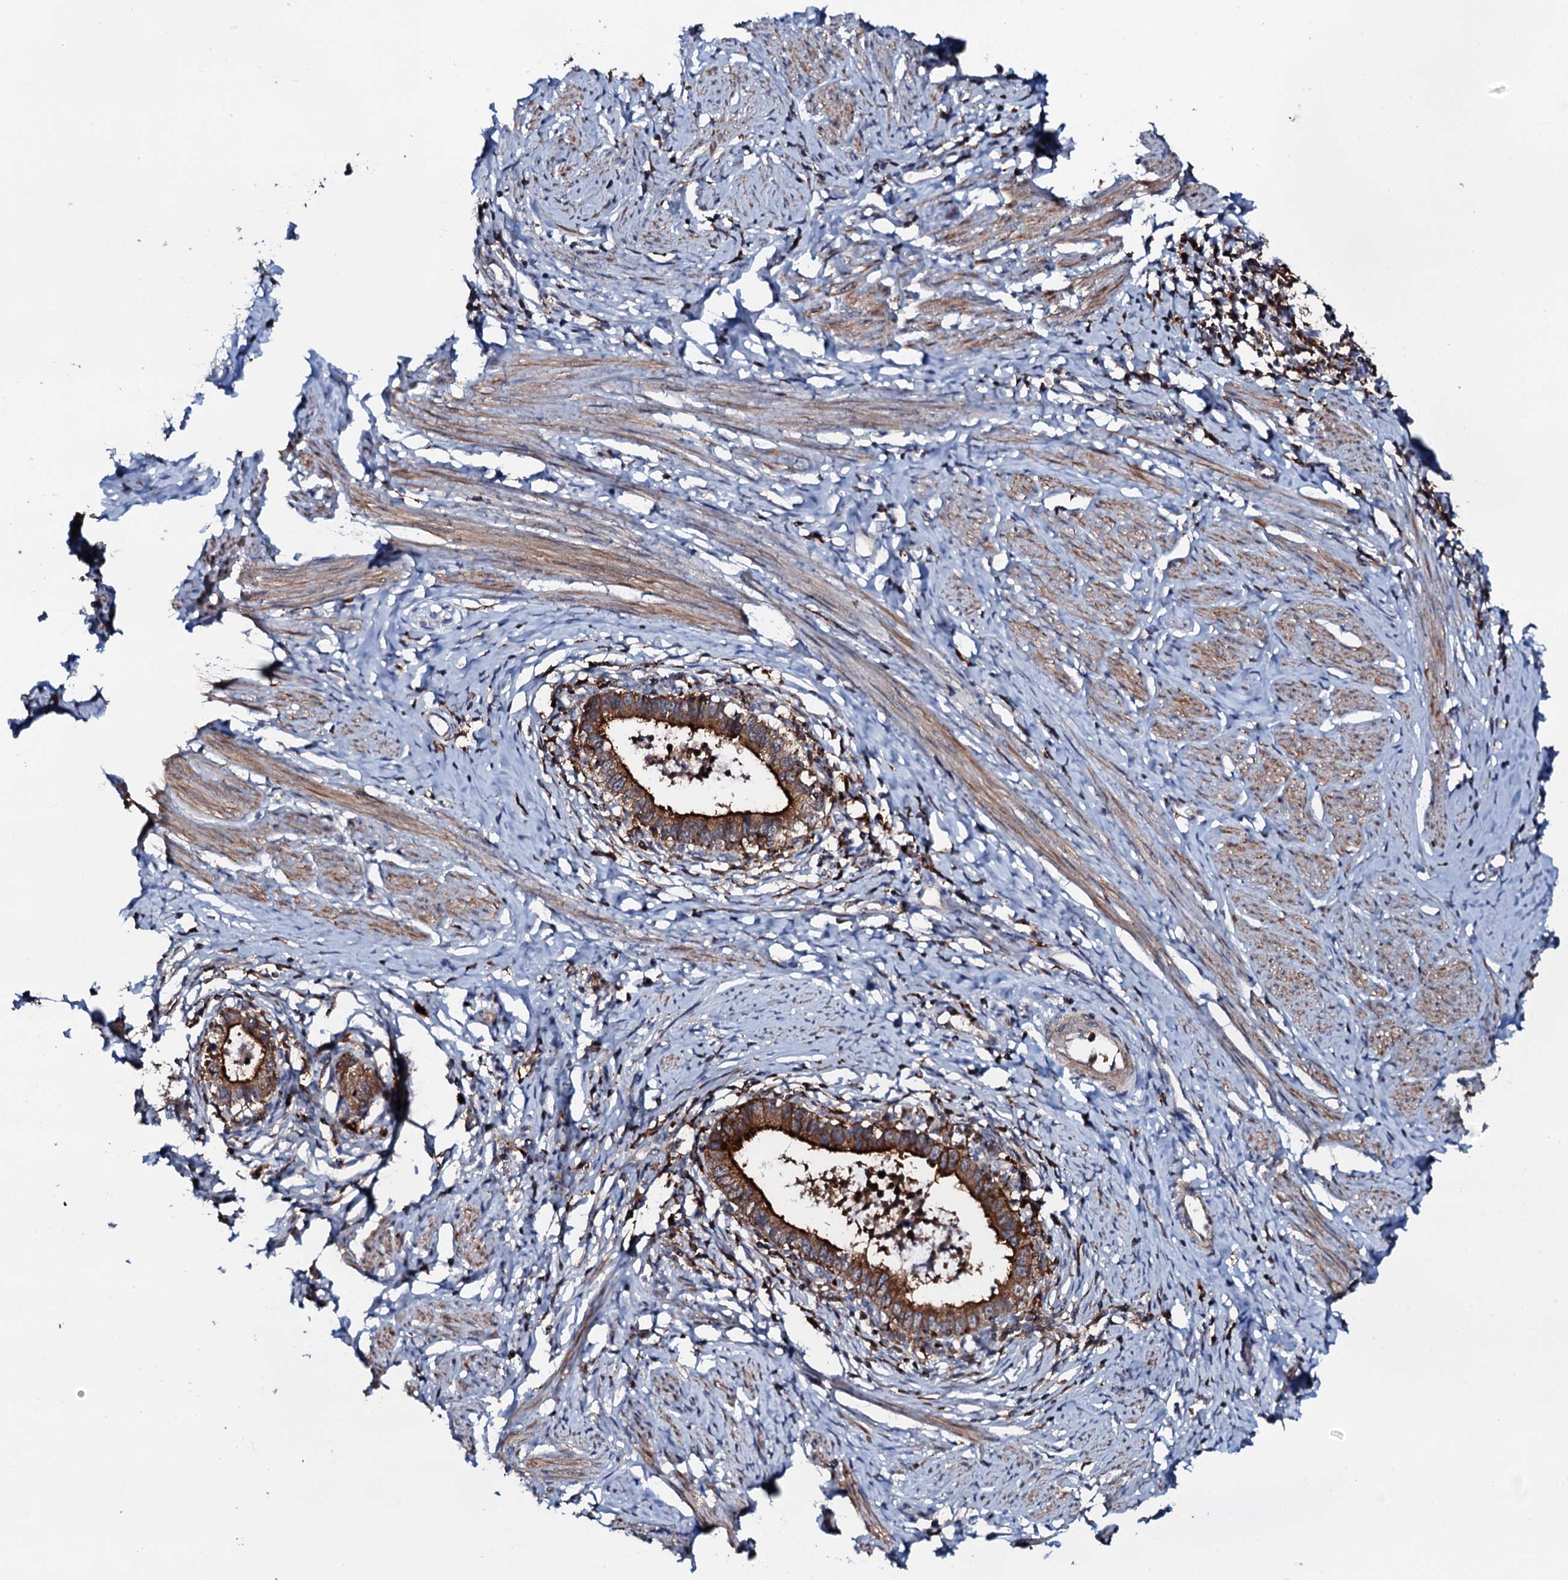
{"staining": {"intensity": "strong", "quantity": ">75%", "location": "cytoplasmic/membranous"}, "tissue": "cervical cancer", "cell_type": "Tumor cells", "image_type": "cancer", "snomed": [{"axis": "morphology", "description": "Adenocarcinoma, NOS"}, {"axis": "topography", "description": "Cervix"}], "caption": "Immunohistochemistry staining of cervical cancer (adenocarcinoma), which demonstrates high levels of strong cytoplasmic/membranous expression in about >75% of tumor cells indicating strong cytoplasmic/membranous protein expression. The staining was performed using DAB (3,3'-diaminobenzidine) (brown) for protein detection and nuclei were counterstained in hematoxylin (blue).", "gene": "VAMP8", "patient": {"sex": "female", "age": 36}}